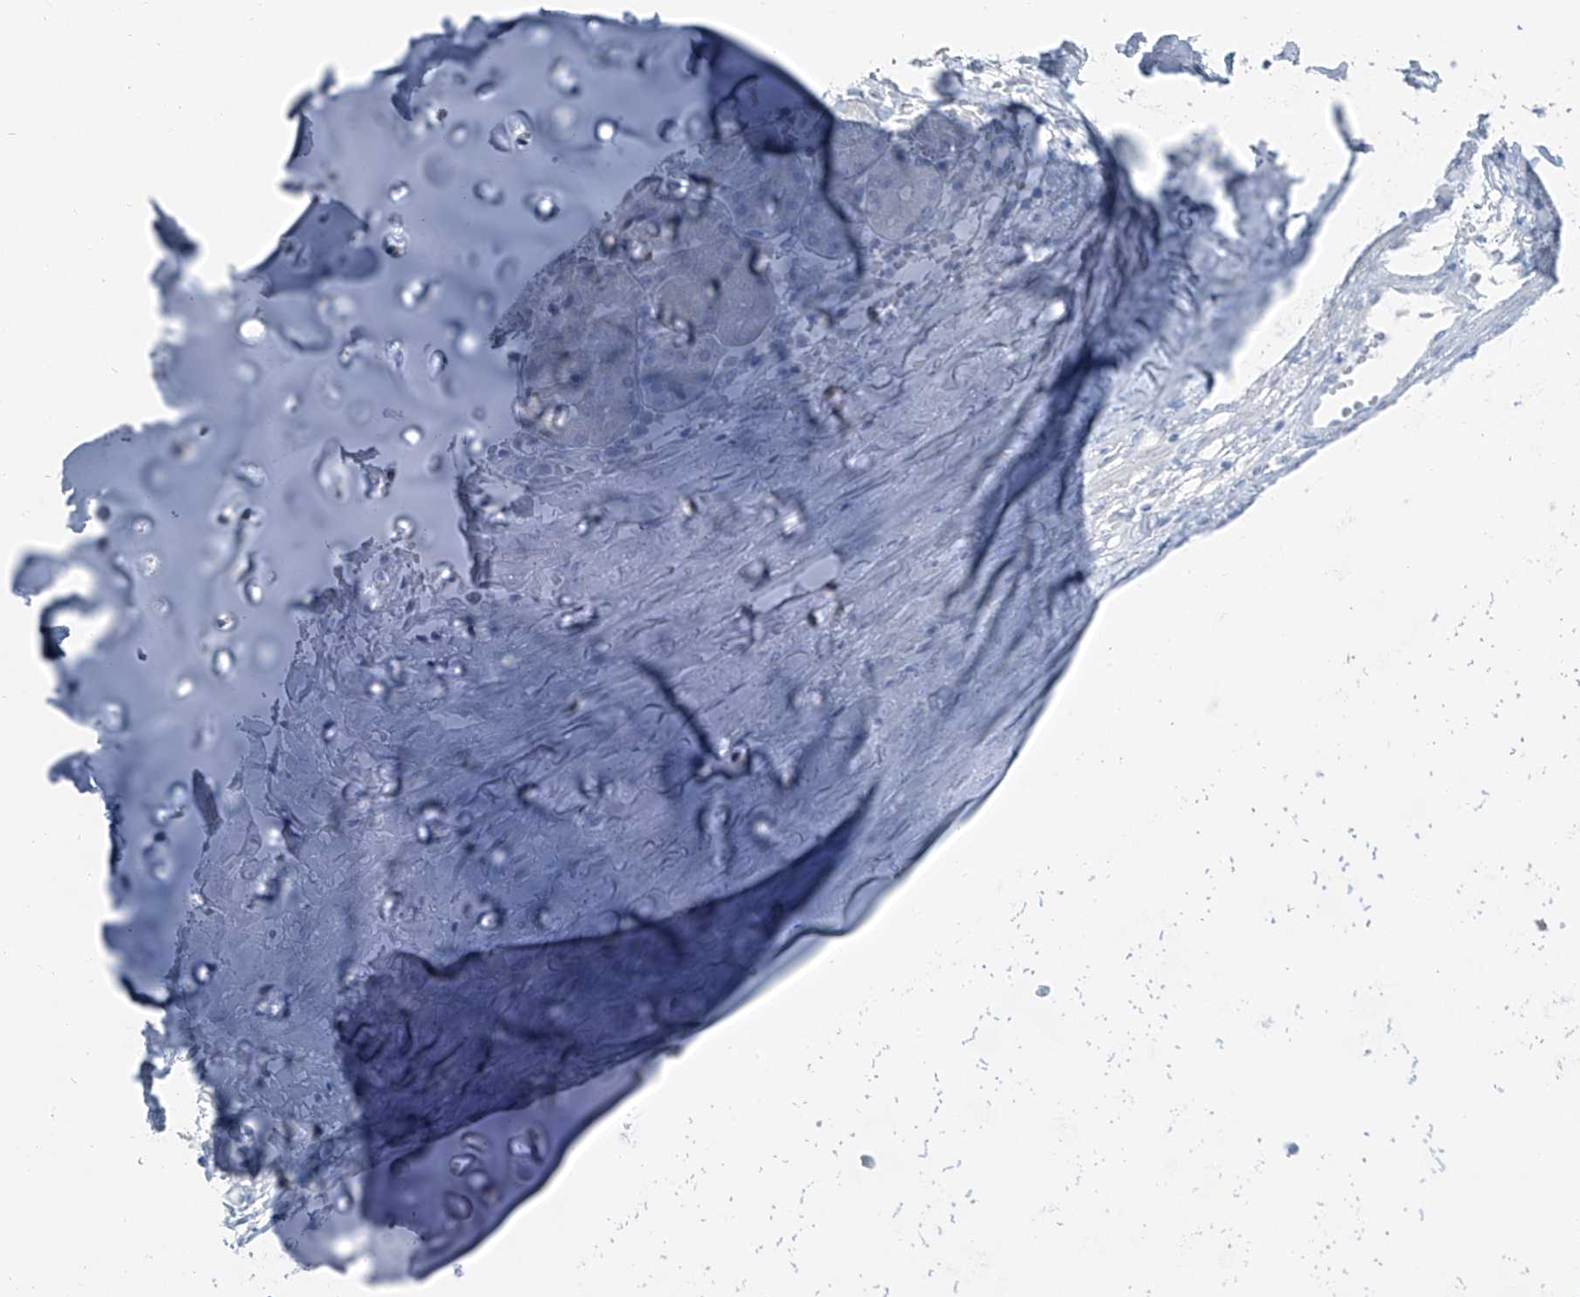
{"staining": {"intensity": "negative", "quantity": "none", "location": "none"}, "tissue": "adipose tissue", "cell_type": "Adipocytes", "image_type": "normal", "snomed": [{"axis": "morphology", "description": "Normal tissue, NOS"}, {"axis": "morphology", "description": "Basal cell carcinoma"}, {"axis": "topography", "description": "Cartilage tissue"}, {"axis": "topography", "description": "Nasopharynx"}, {"axis": "topography", "description": "Oral tissue"}], "caption": "This micrograph is of unremarkable adipose tissue stained with IHC to label a protein in brown with the nuclei are counter-stained blue. There is no positivity in adipocytes. (DAB (3,3'-diaminobenzidine) immunohistochemistry, high magnification).", "gene": "RGN", "patient": {"sex": "female", "age": 77}}